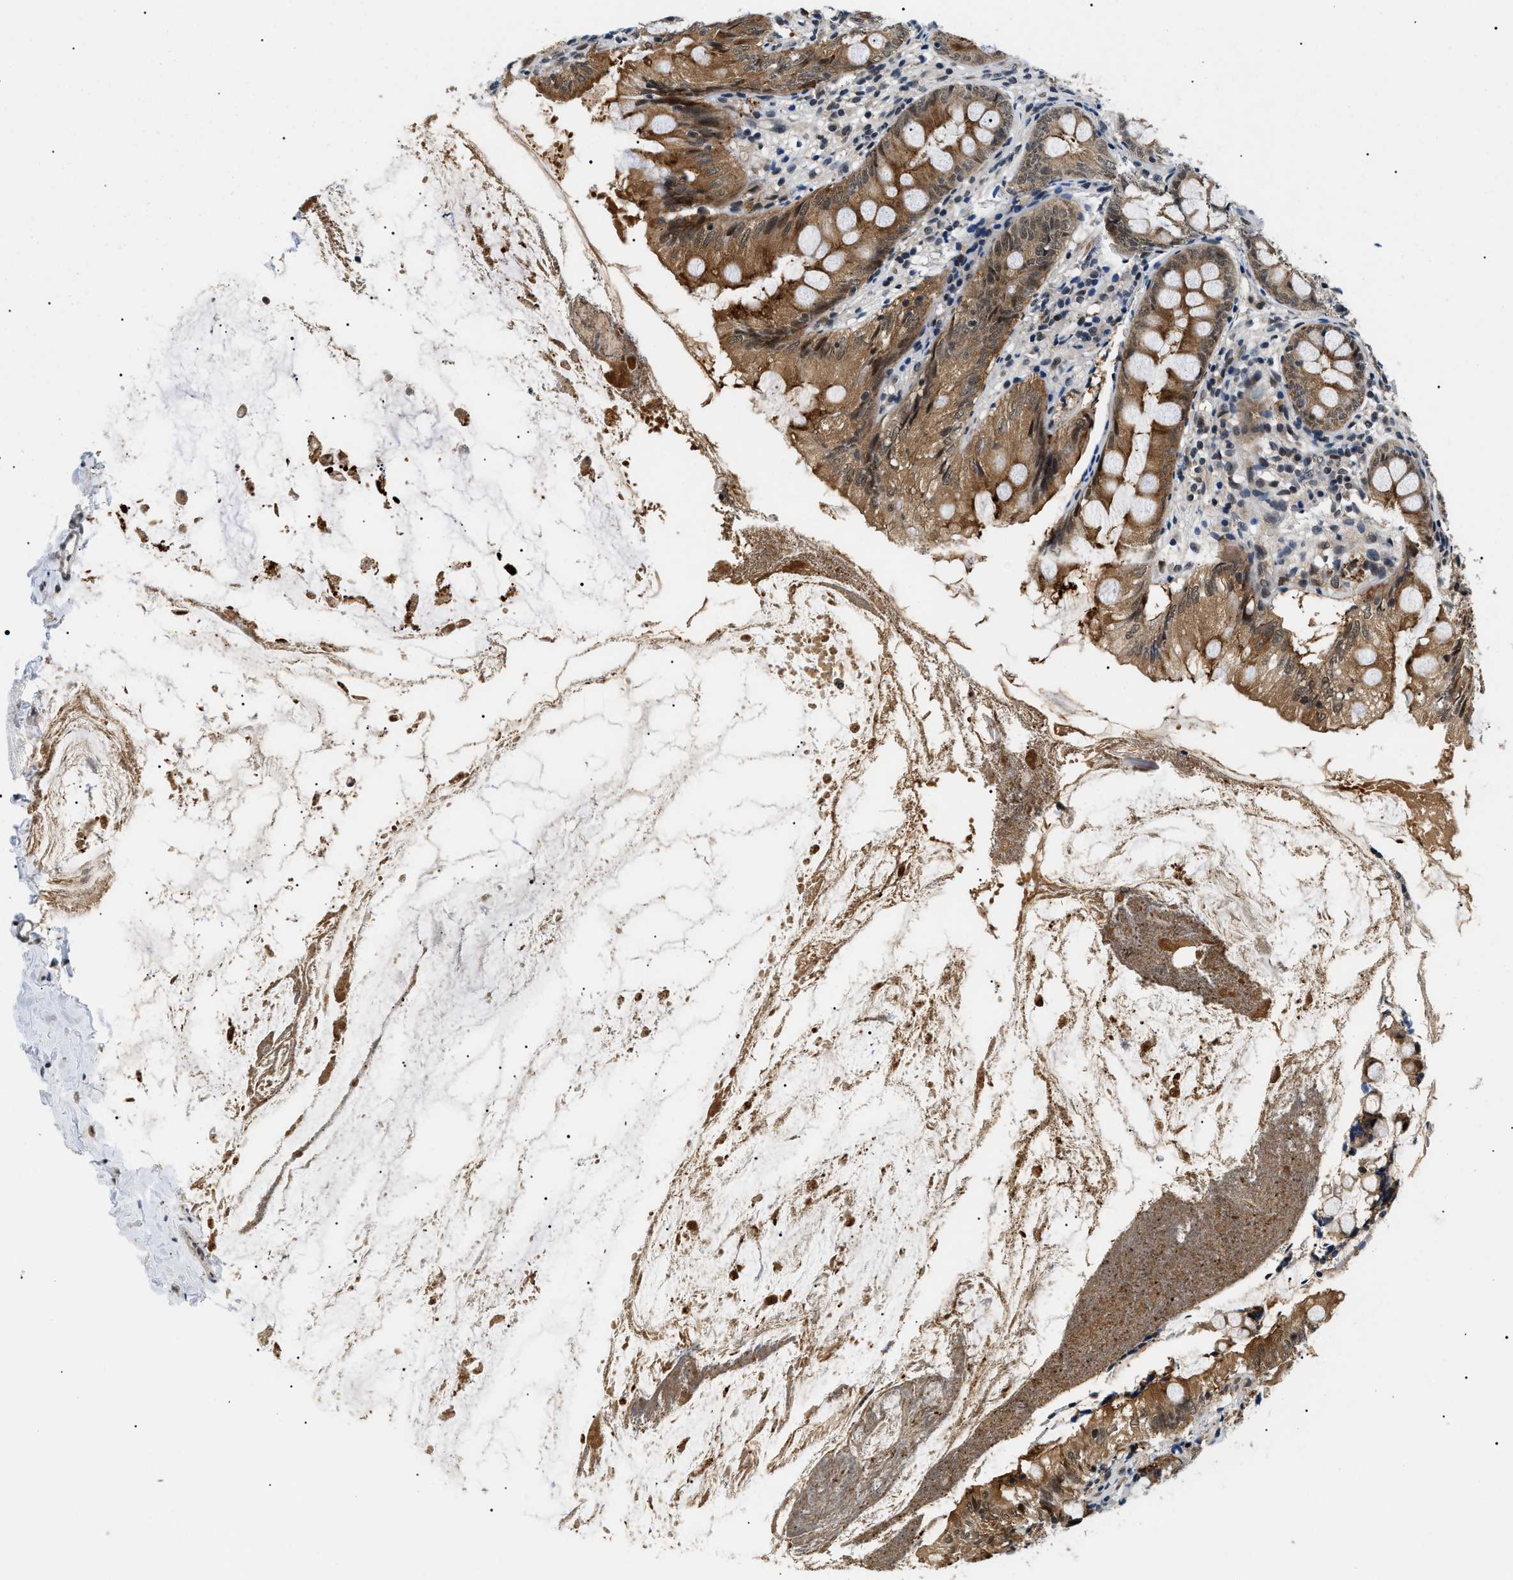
{"staining": {"intensity": "moderate", "quantity": ">75%", "location": "cytoplasmic/membranous,nuclear"}, "tissue": "appendix", "cell_type": "Glandular cells", "image_type": "normal", "snomed": [{"axis": "morphology", "description": "Normal tissue, NOS"}, {"axis": "topography", "description": "Appendix"}], "caption": "IHC image of normal human appendix stained for a protein (brown), which displays medium levels of moderate cytoplasmic/membranous,nuclear staining in about >75% of glandular cells.", "gene": "RBM15", "patient": {"sex": "female", "age": 77}}